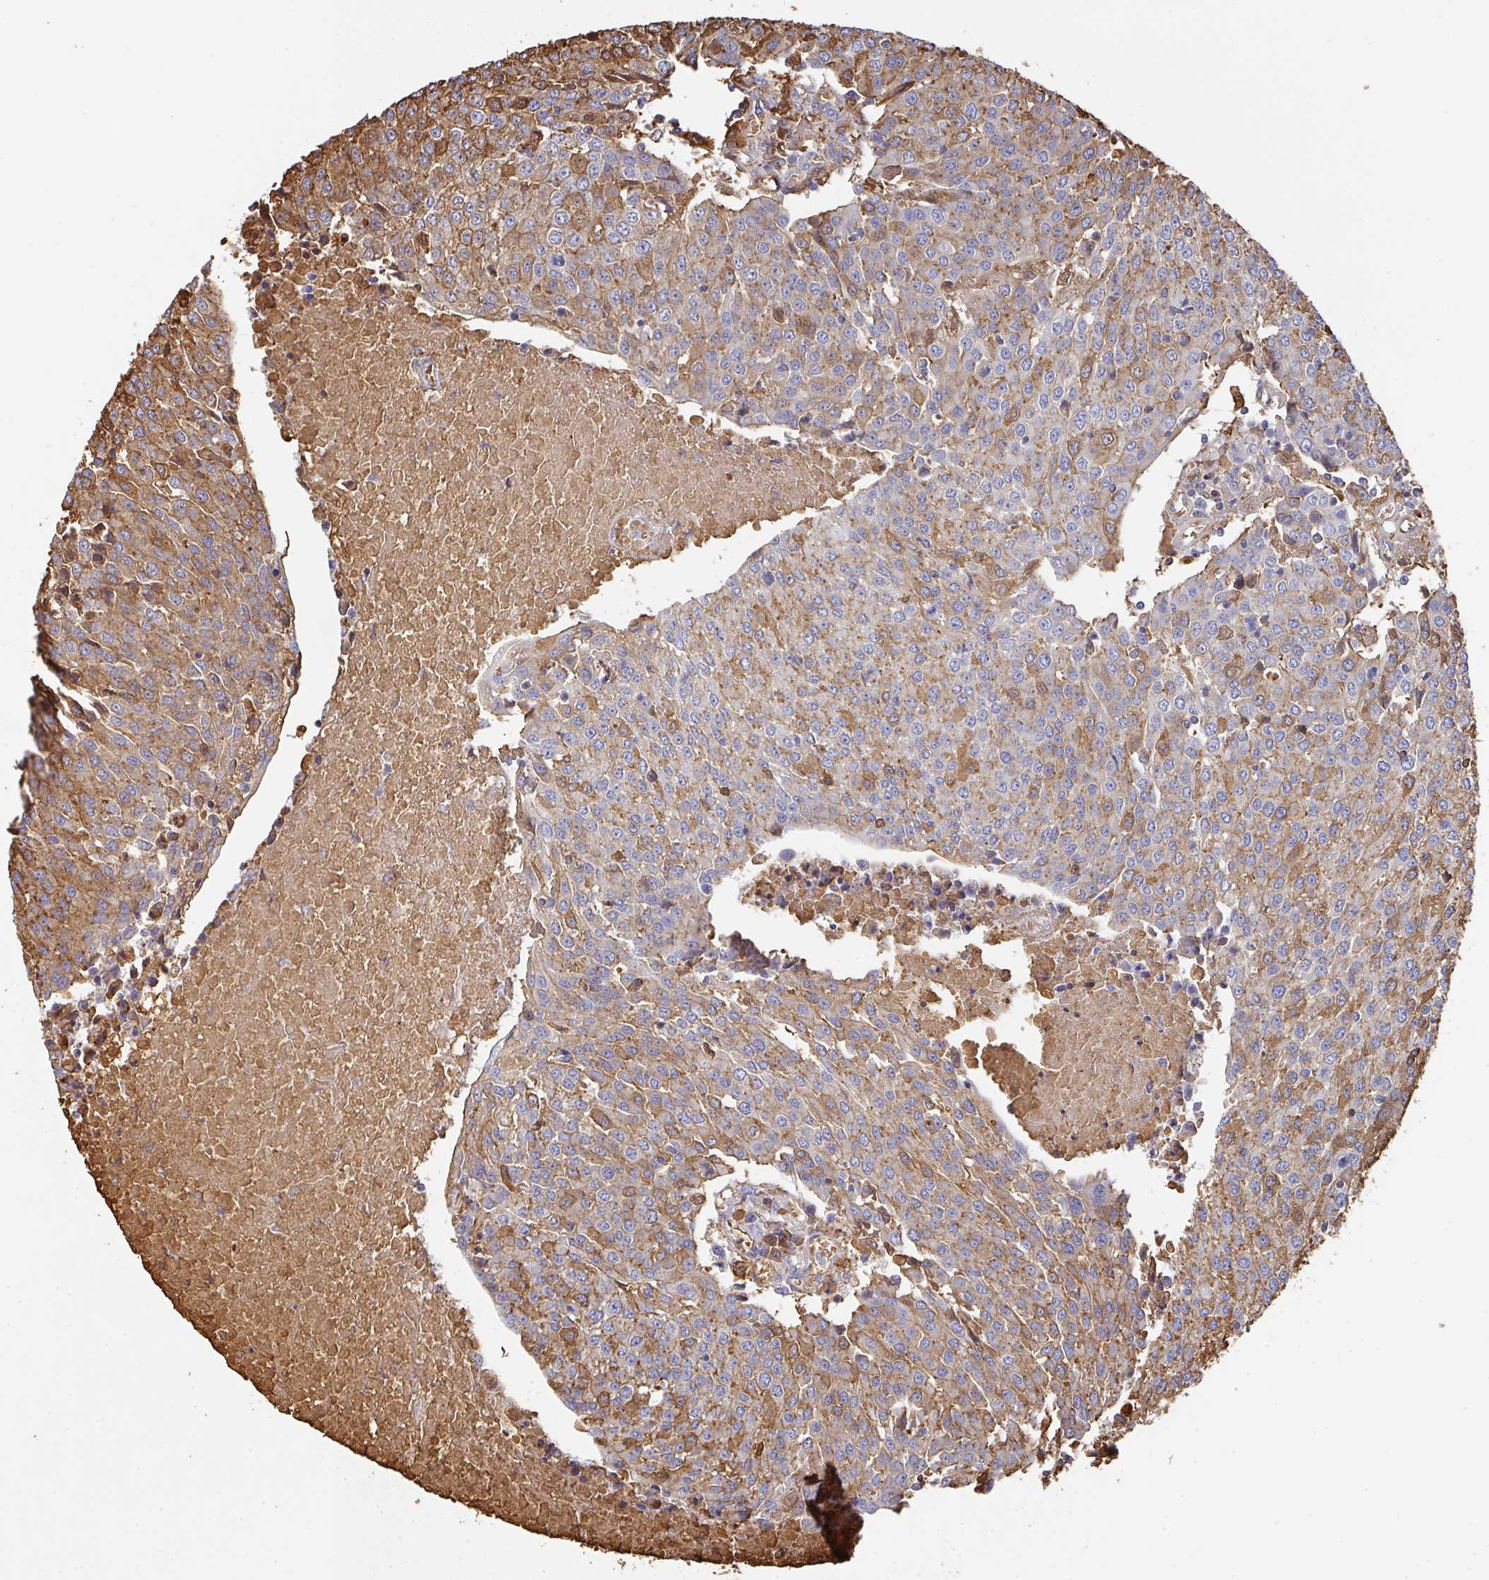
{"staining": {"intensity": "moderate", "quantity": "25%-75%", "location": "cytoplasmic/membranous"}, "tissue": "urothelial cancer", "cell_type": "Tumor cells", "image_type": "cancer", "snomed": [{"axis": "morphology", "description": "Urothelial carcinoma, High grade"}, {"axis": "topography", "description": "Urinary bladder"}], "caption": "Protein expression analysis of human urothelial cancer reveals moderate cytoplasmic/membranous expression in about 25%-75% of tumor cells.", "gene": "ALB", "patient": {"sex": "female", "age": 85}}